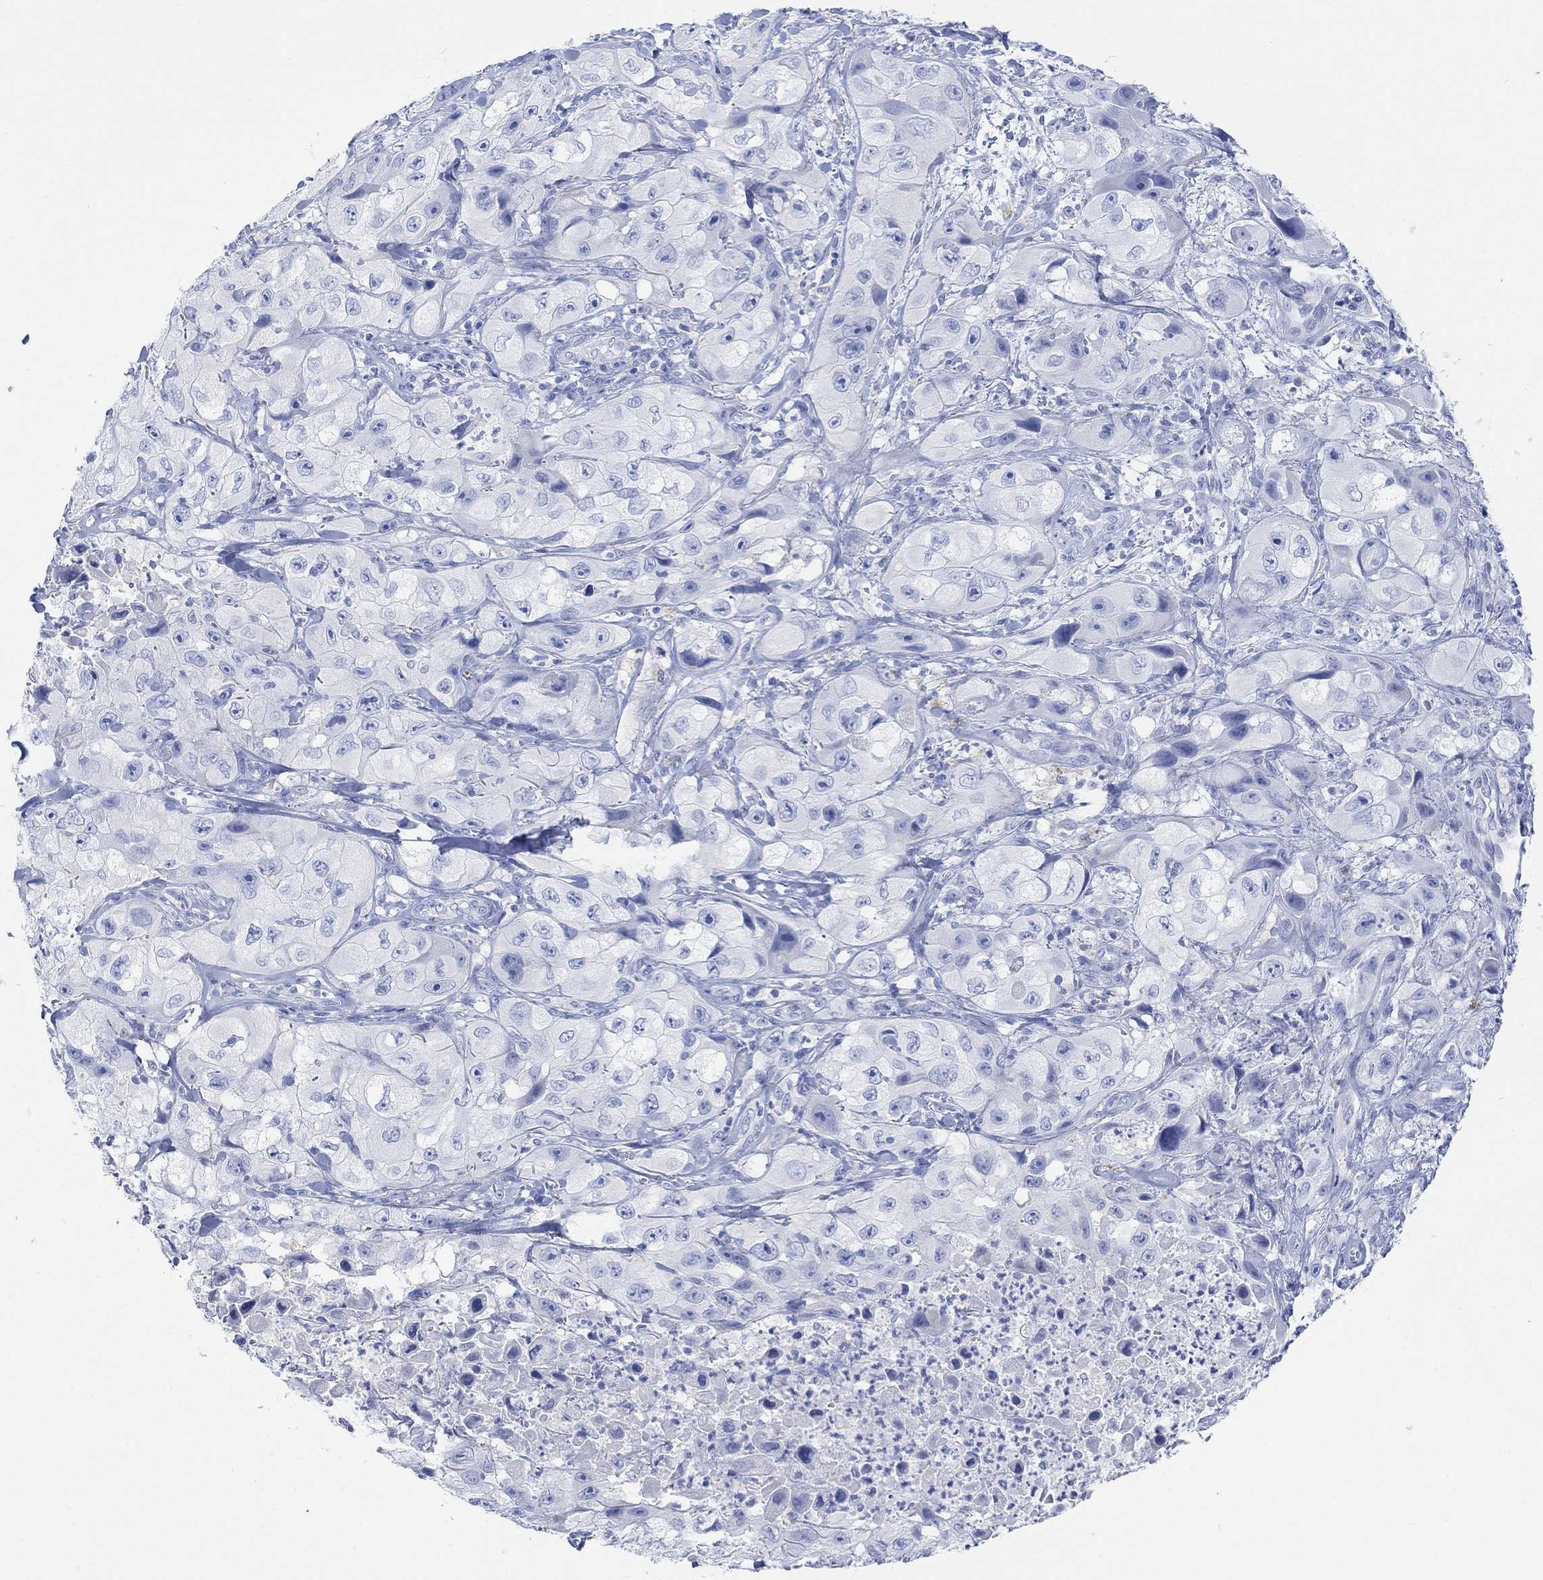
{"staining": {"intensity": "negative", "quantity": "none", "location": "none"}, "tissue": "skin cancer", "cell_type": "Tumor cells", "image_type": "cancer", "snomed": [{"axis": "morphology", "description": "Squamous cell carcinoma, NOS"}, {"axis": "topography", "description": "Skin"}, {"axis": "topography", "description": "Subcutis"}], "caption": "Photomicrograph shows no protein staining in tumor cells of skin cancer (squamous cell carcinoma) tissue.", "gene": "GNG13", "patient": {"sex": "male", "age": 73}}